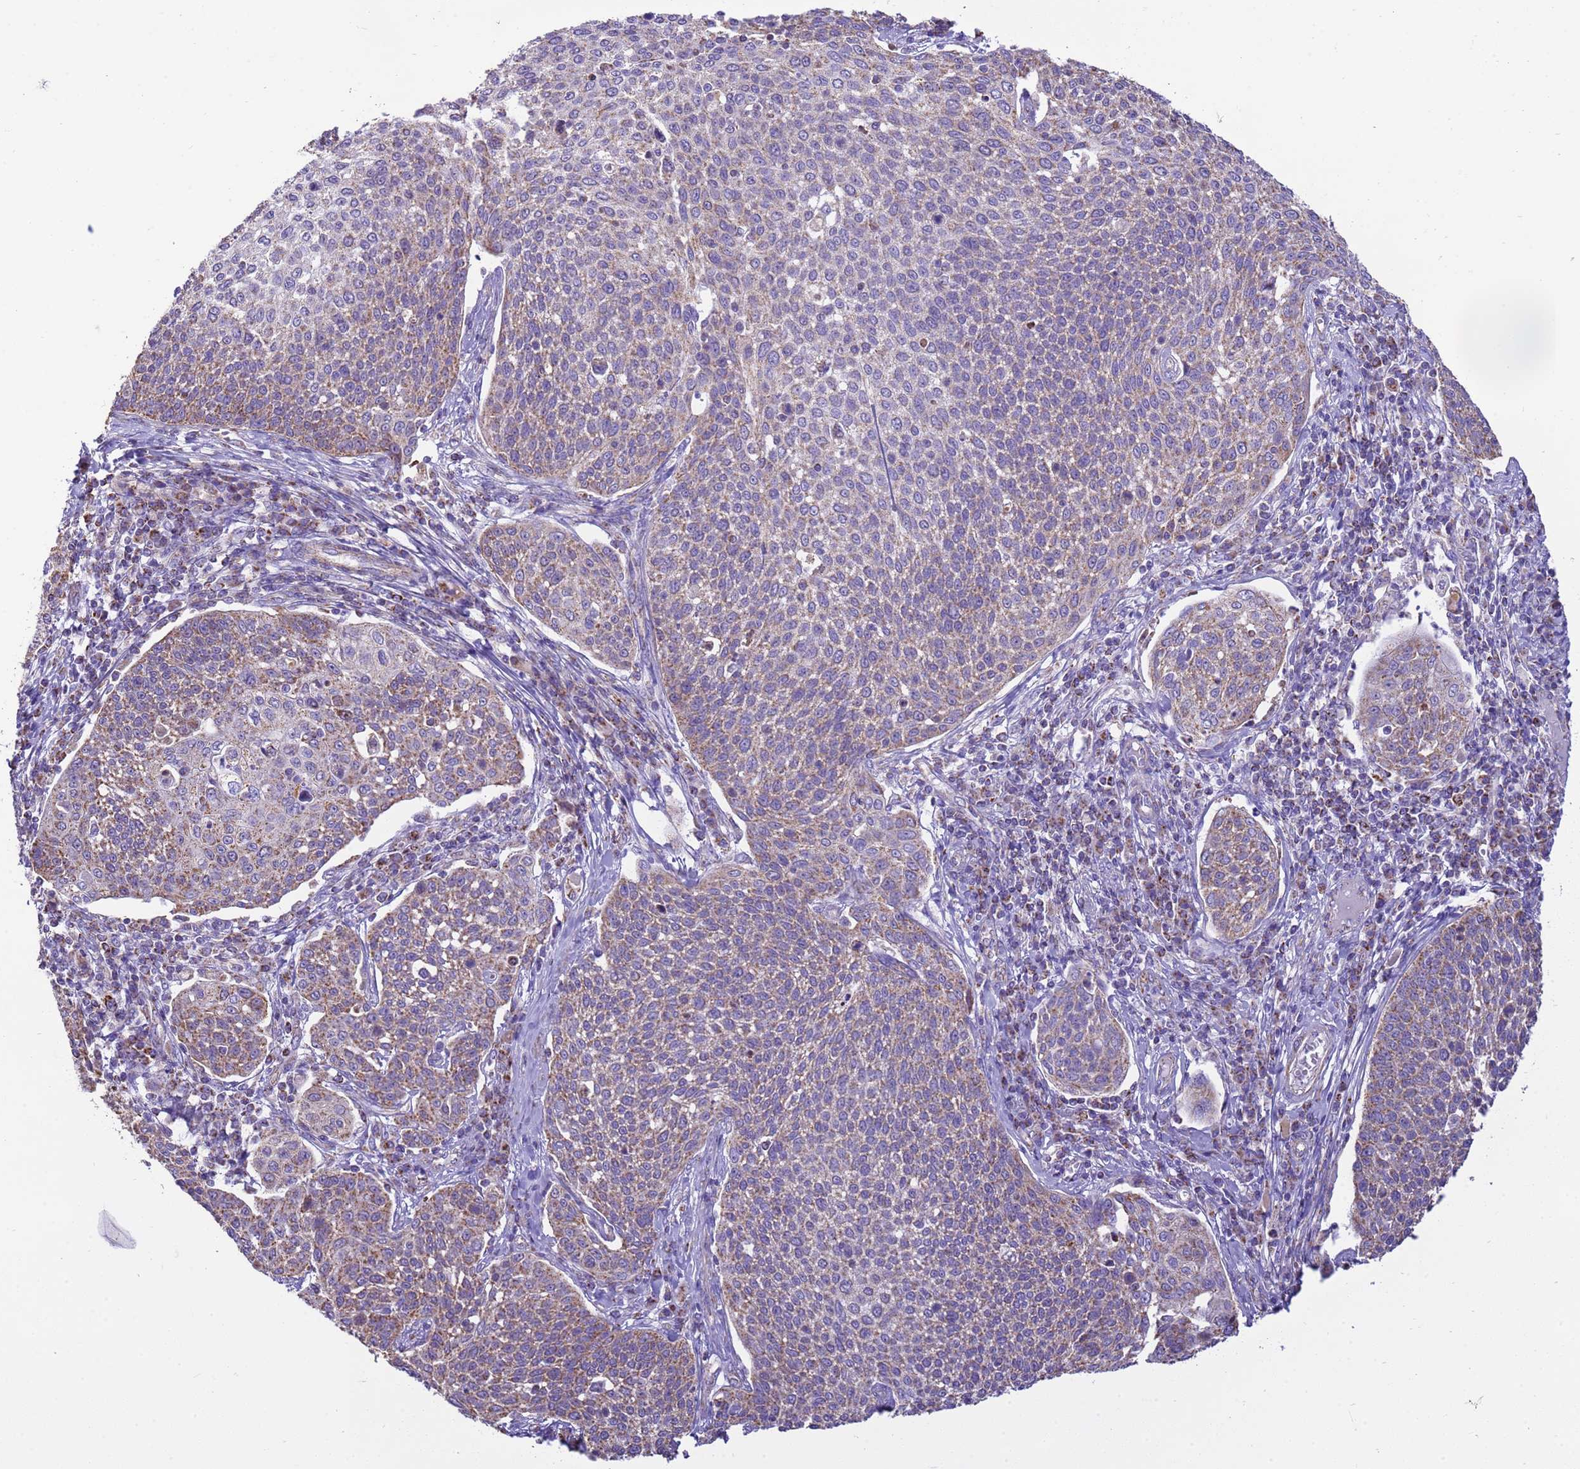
{"staining": {"intensity": "moderate", "quantity": "25%-75%", "location": "cytoplasmic/membranous"}, "tissue": "cervical cancer", "cell_type": "Tumor cells", "image_type": "cancer", "snomed": [{"axis": "morphology", "description": "Squamous cell carcinoma, NOS"}, {"axis": "topography", "description": "Cervix"}], "caption": "High-power microscopy captured an IHC micrograph of squamous cell carcinoma (cervical), revealing moderate cytoplasmic/membranous staining in approximately 25%-75% of tumor cells.", "gene": "RNF165", "patient": {"sex": "female", "age": 34}}